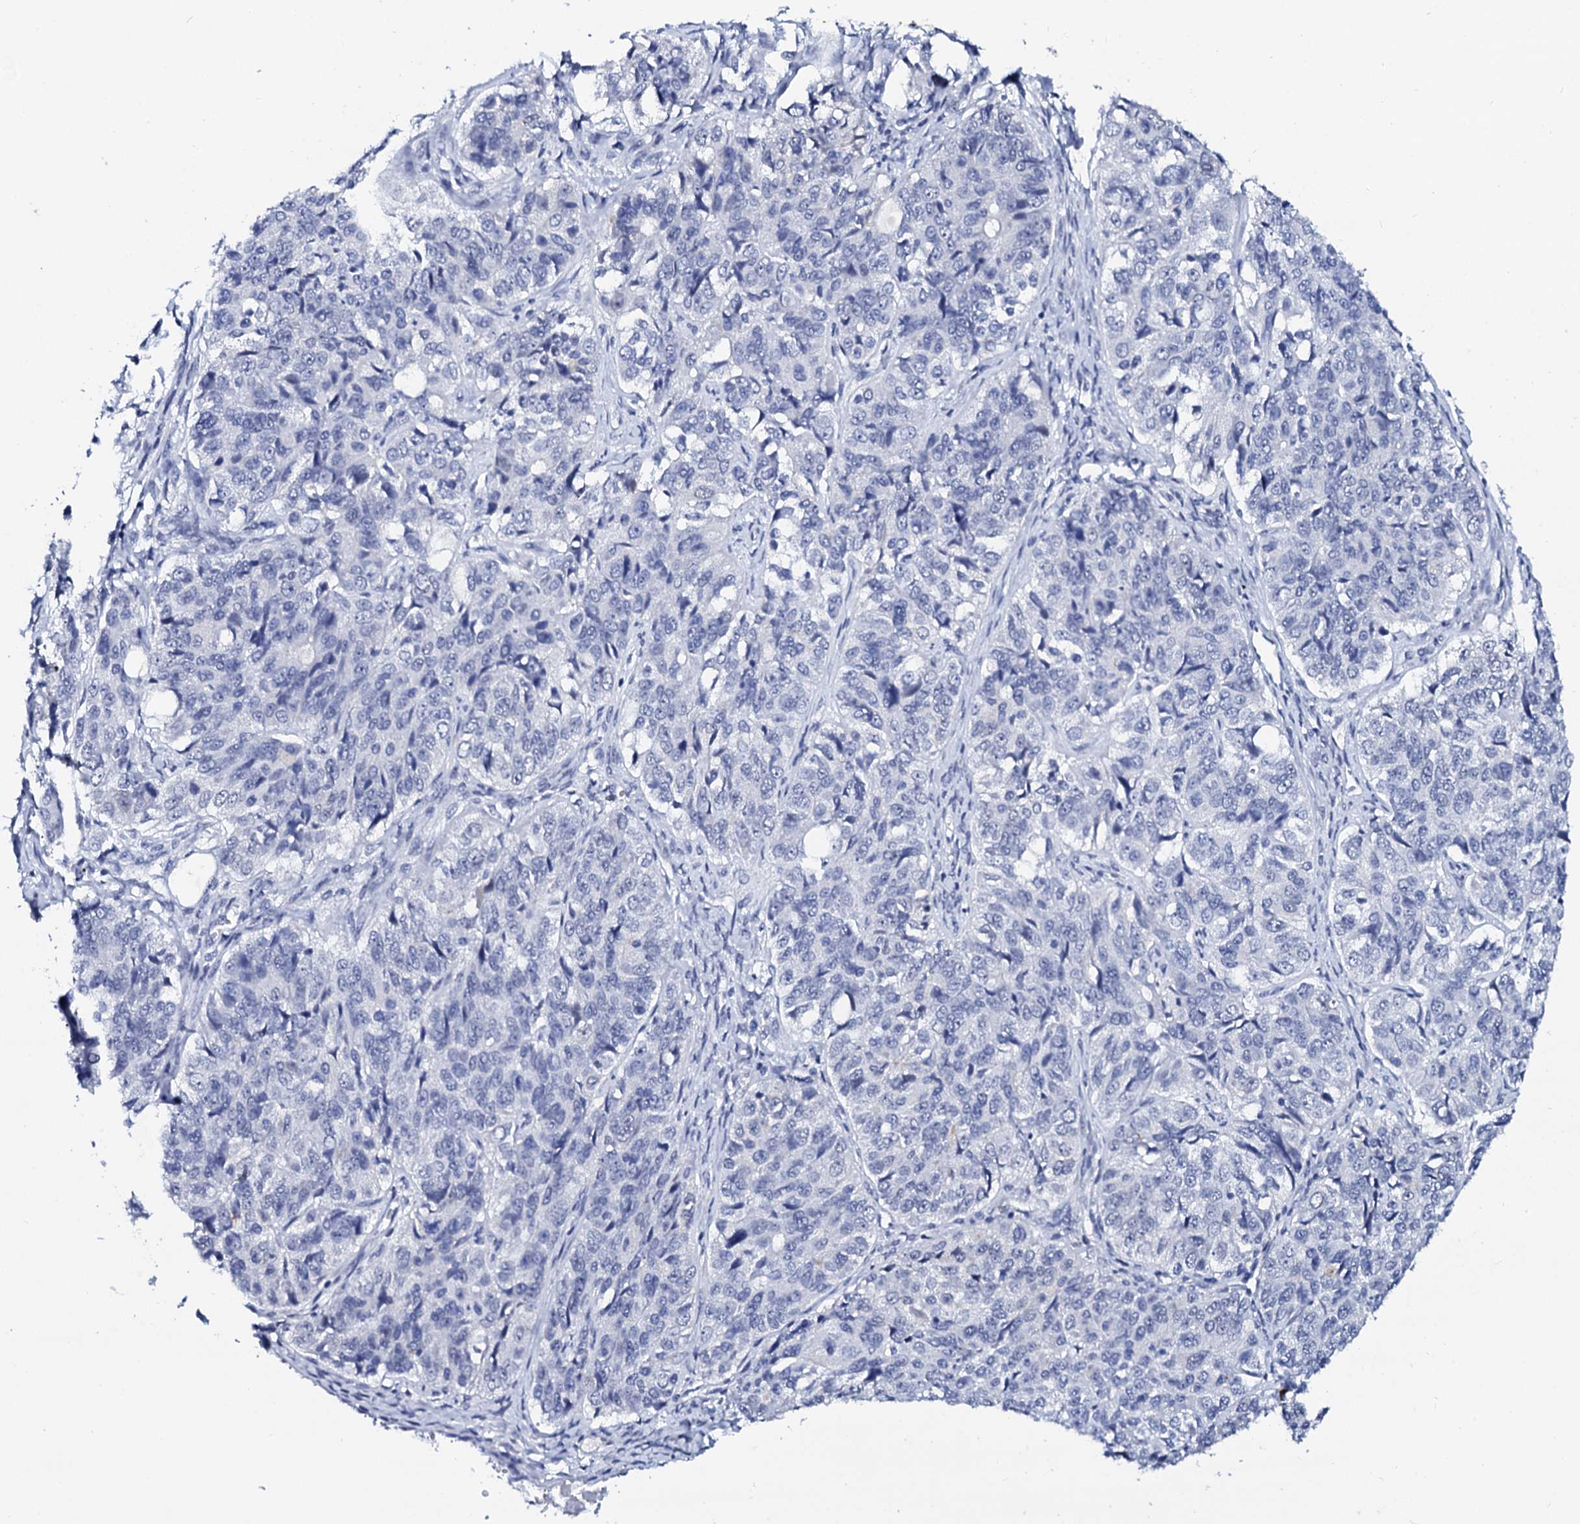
{"staining": {"intensity": "negative", "quantity": "none", "location": "none"}, "tissue": "ovarian cancer", "cell_type": "Tumor cells", "image_type": "cancer", "snomed": [{"axis": "morphology", "description": "Carcinoma, endometroid"}, {"axis": "topography", "description": "Ovary"}], "caption": "There is no significant positivity in tumor cells of ovarian endometroid carcinoma.", "gene": "SPATA19", "patient": {"sex": "female", "age": 51}}